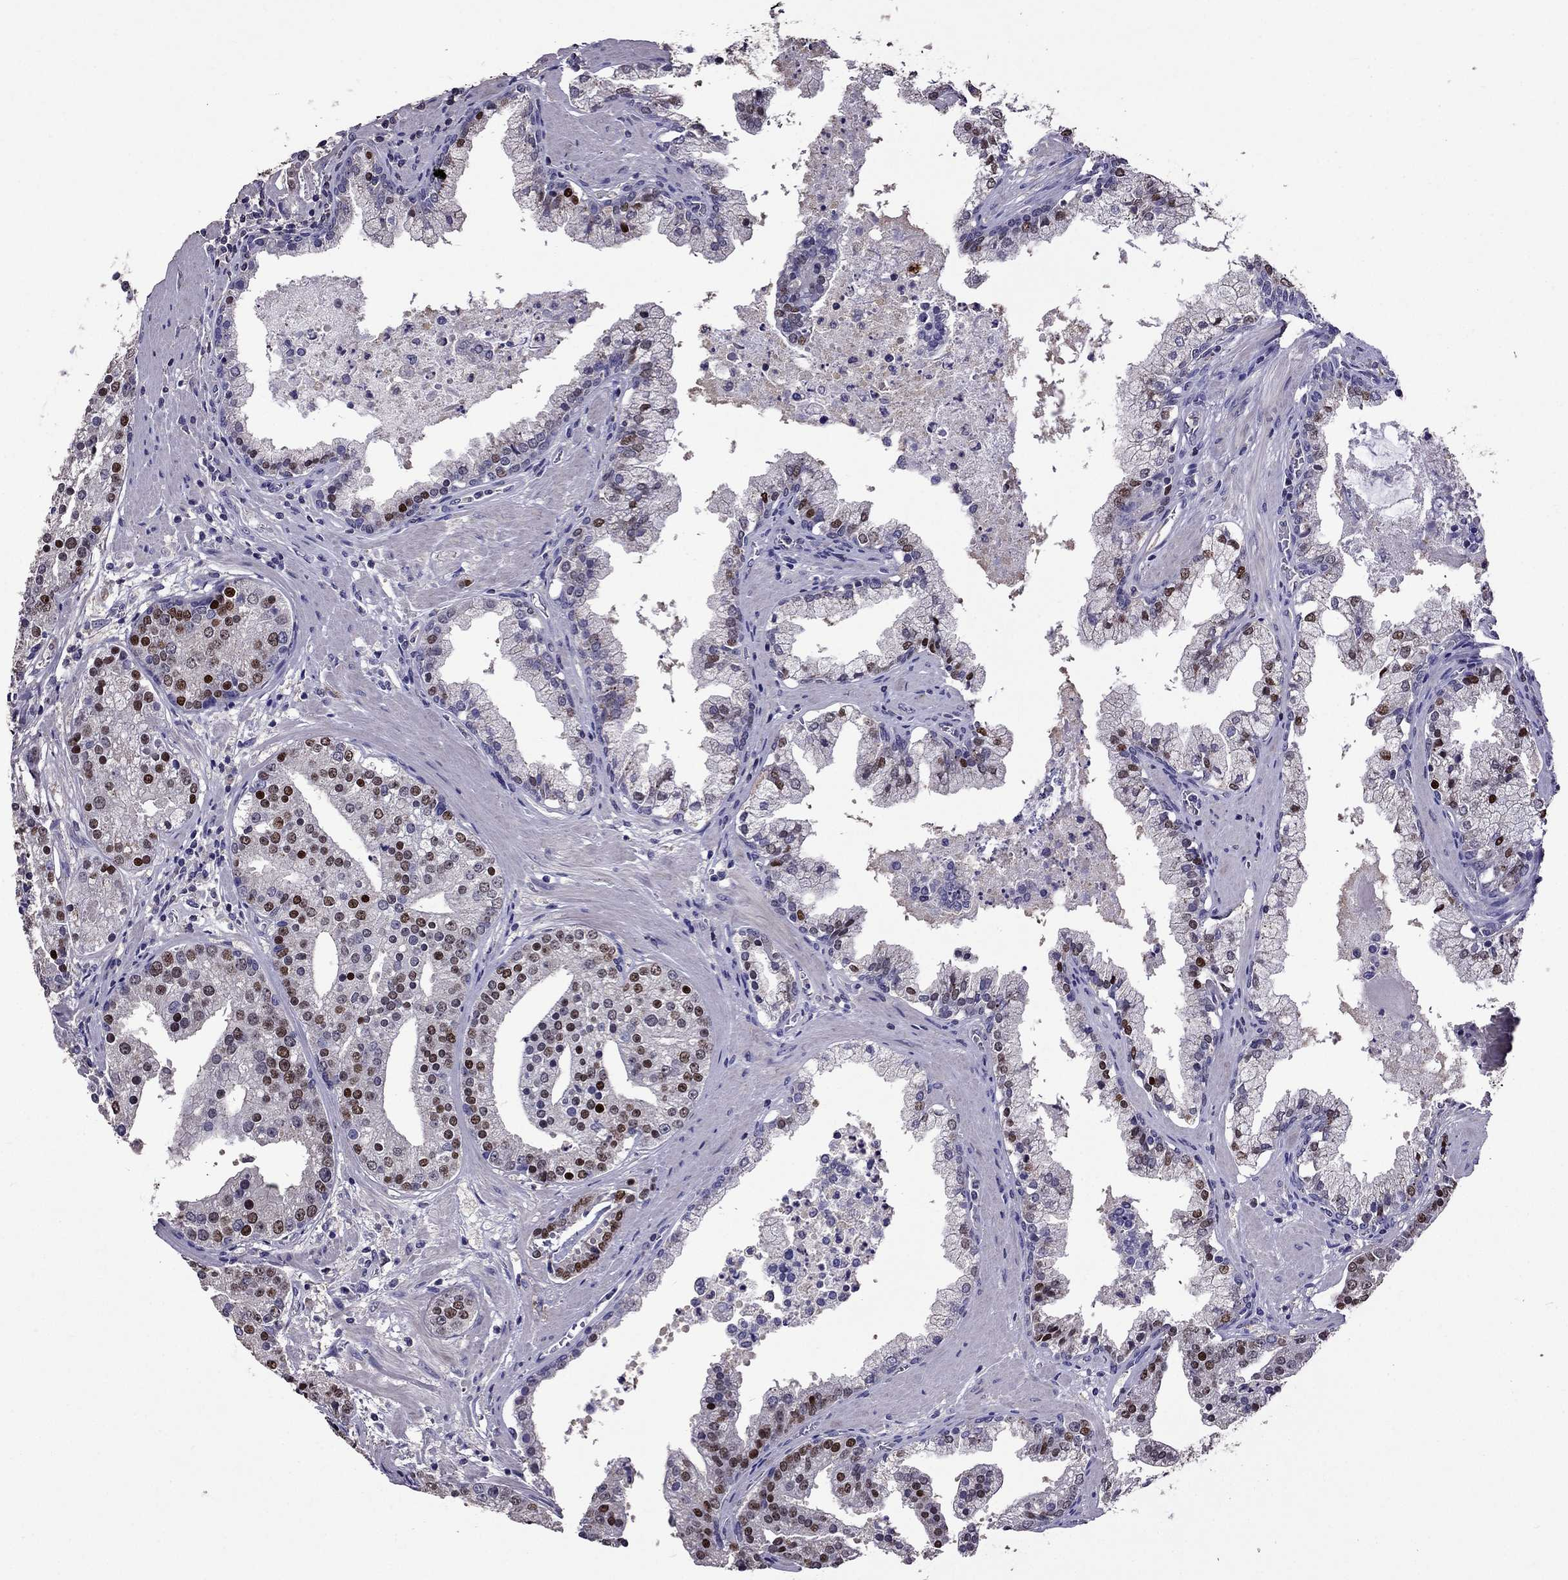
{"staining": {"intensity": "strong", "quantity": "25%-75%", "location": "nuclear"}, "tissue": "prostate cancer", "cell_type": "Tumor cells", "image_type": "cancer", "snomed": [{"axis": "morphology", "description": "Adenocarcinoma, NOS"}, {"axis": "topography", "description": "Prostate and seminal vesicle, NOS"}, {"axis": "topography", "description": "Prostate"}], "caption": "Prostate adenocarcinoma stained for a protein displays strong nuclear positivity in tumor cells.", "gene": "NKX3-1", "patient": {"sex": "male", "age": 44}}